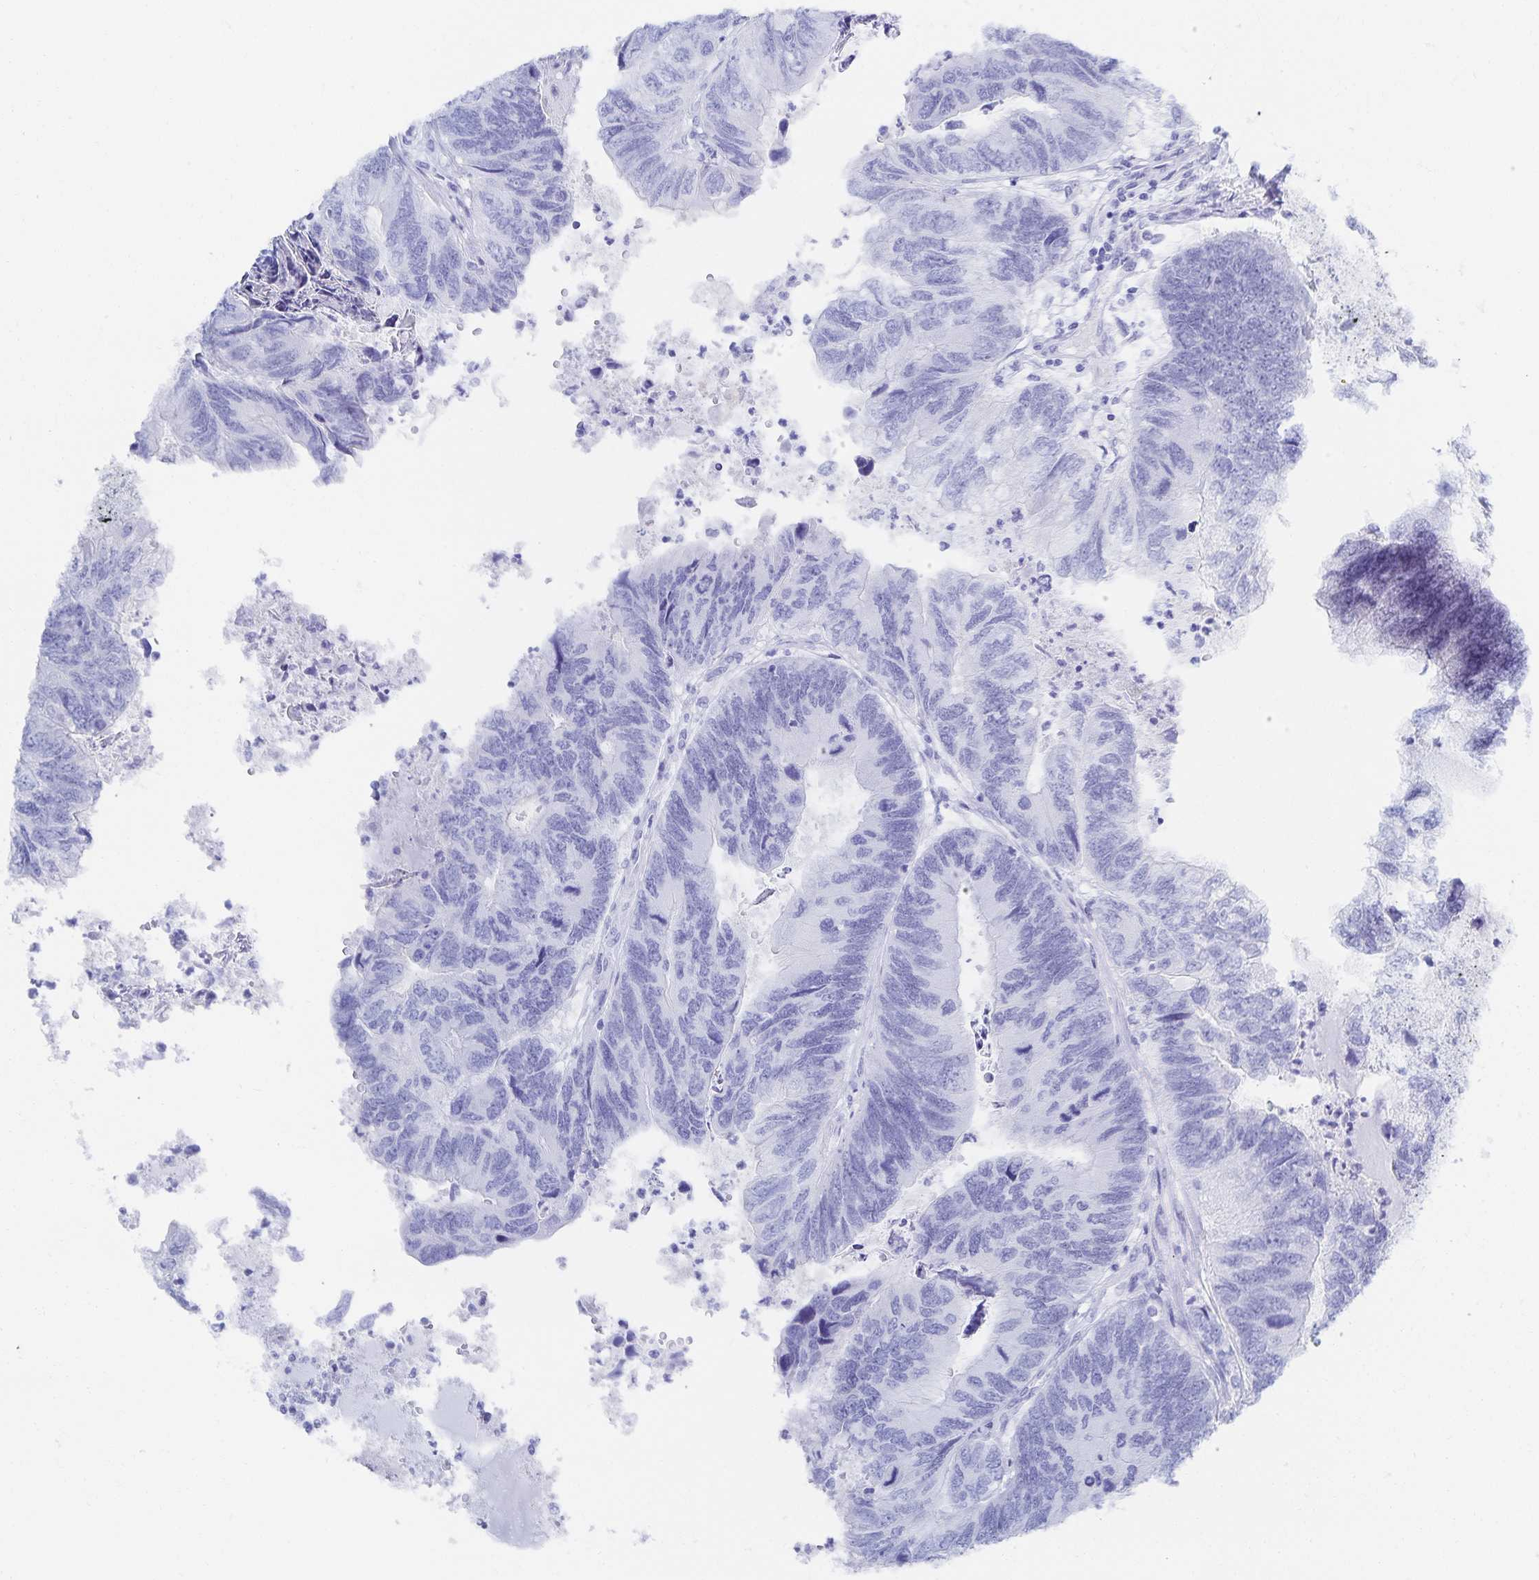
{"staining": {"intensity": "negative", "quantity": "none", "location": "none"}, "tissue": "colorectal cancer", "cell_type": "Tumor cells", "image_type": "cancer", "snomed": [{"axis": "morphology", "description": "Adenocarcinoma, NOS"}, {"axis": "topography", "description": "Colon"}], "caption": "The immunohistochemistry (IHC) histopathology image has no significant positivity in tumor cells of colorectal adenocarcinoma tissue. (DAB (3,3'-diaminobenzidine) IHC with hematoxylin counter stain).", "gene": "SNTN", "patient": {"sex": "female", "age": 67}}